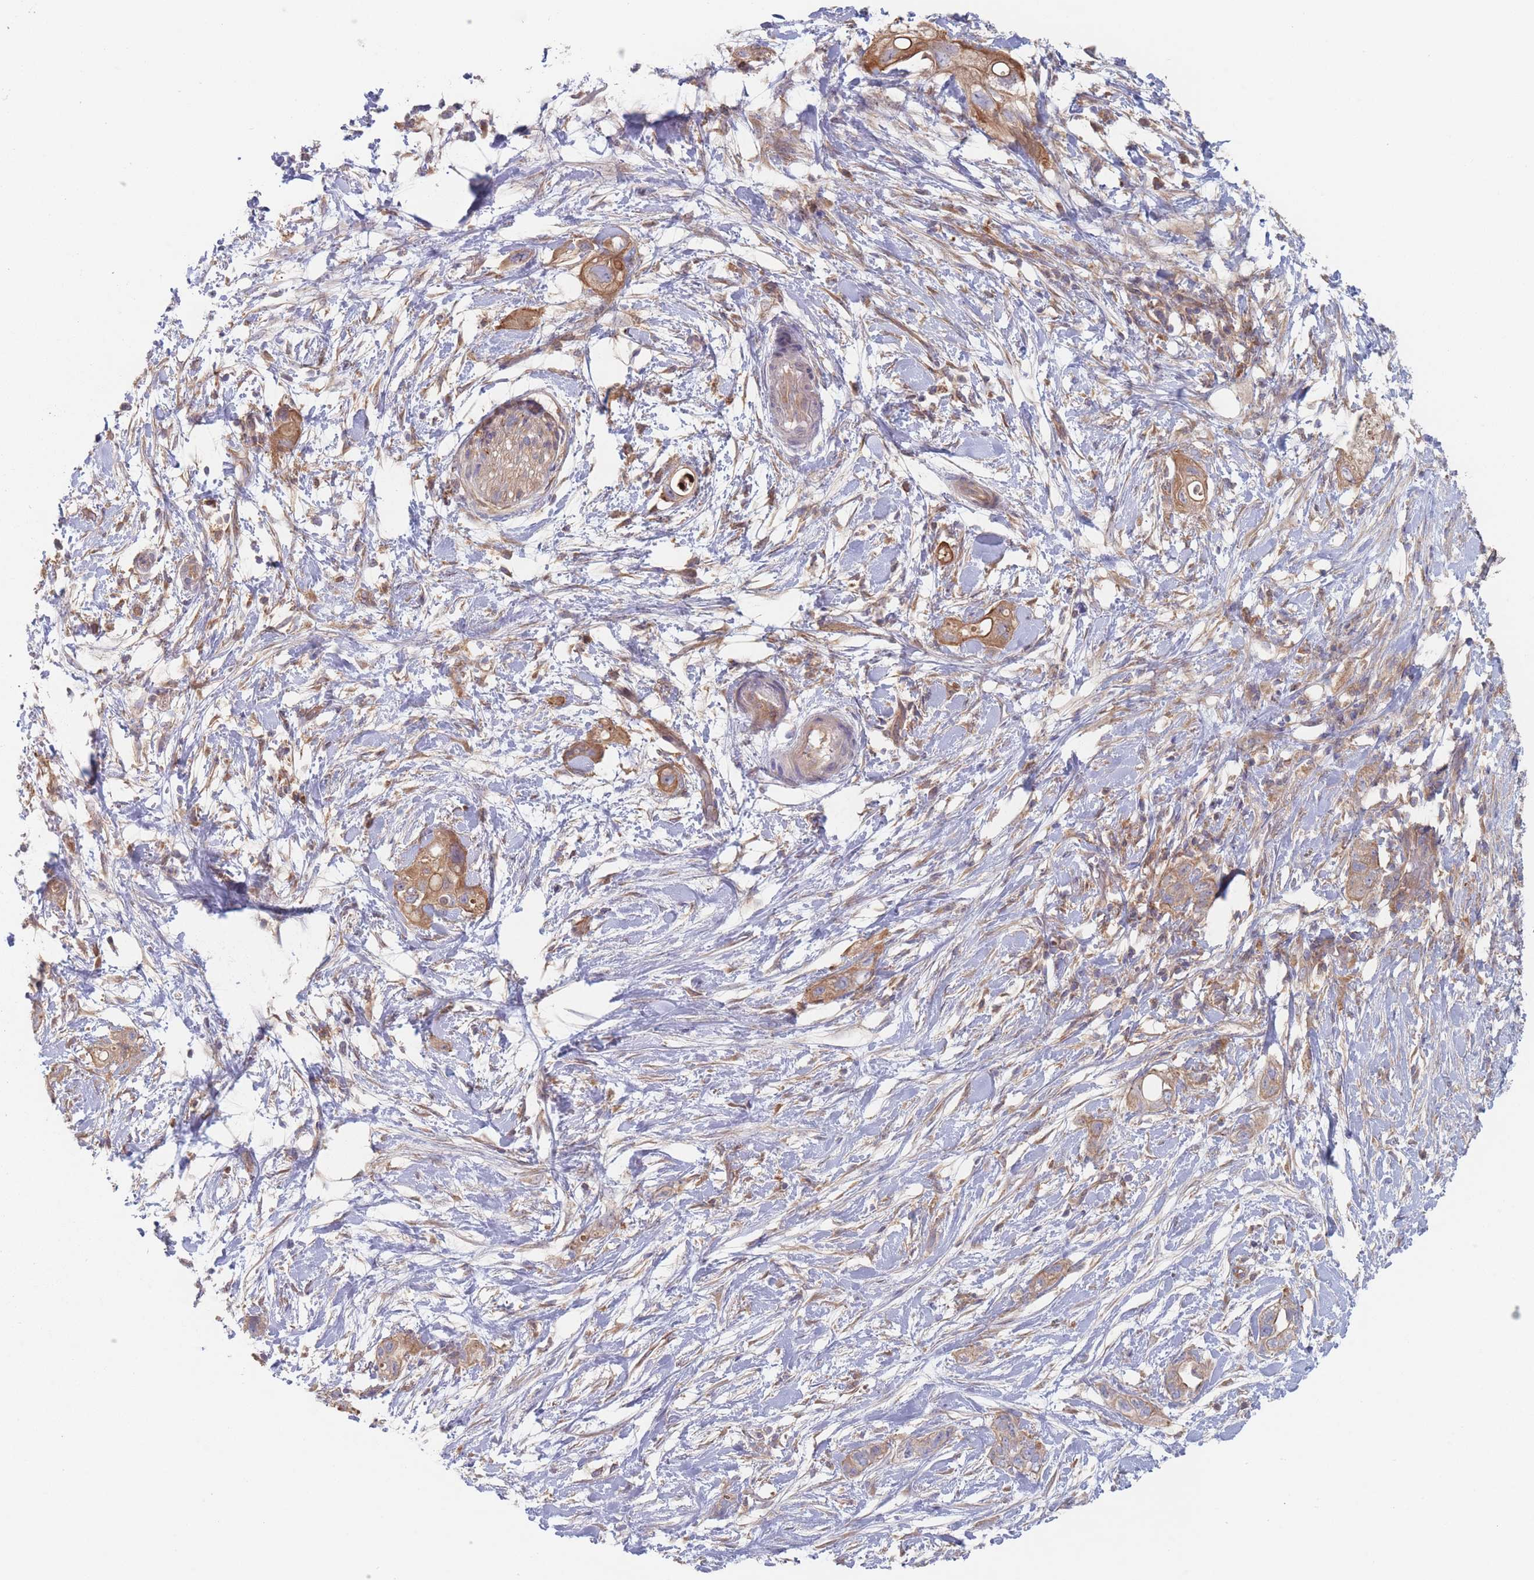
{"staining": {"intensity": "strong", "quantity": ">75%", "location": "cytoplasmic/membranous"}, "tissue": "pancreatic cancer", "cell_type": "Tumor cells", "image_type": "cancer", "snomed": [{"axis": "morphology", "description": "Adenocarcinoma, NOS"}, {"axis": "topography", "description": "Pancreas"}], "caption": "Strong cytoplasmic/membranous positivity is appreciated in approximately >75% of tumor cells in pancreatic adenocarcinoma.", "gene": "EFCC1", "patient": {"sex": "female", "age": 72}}